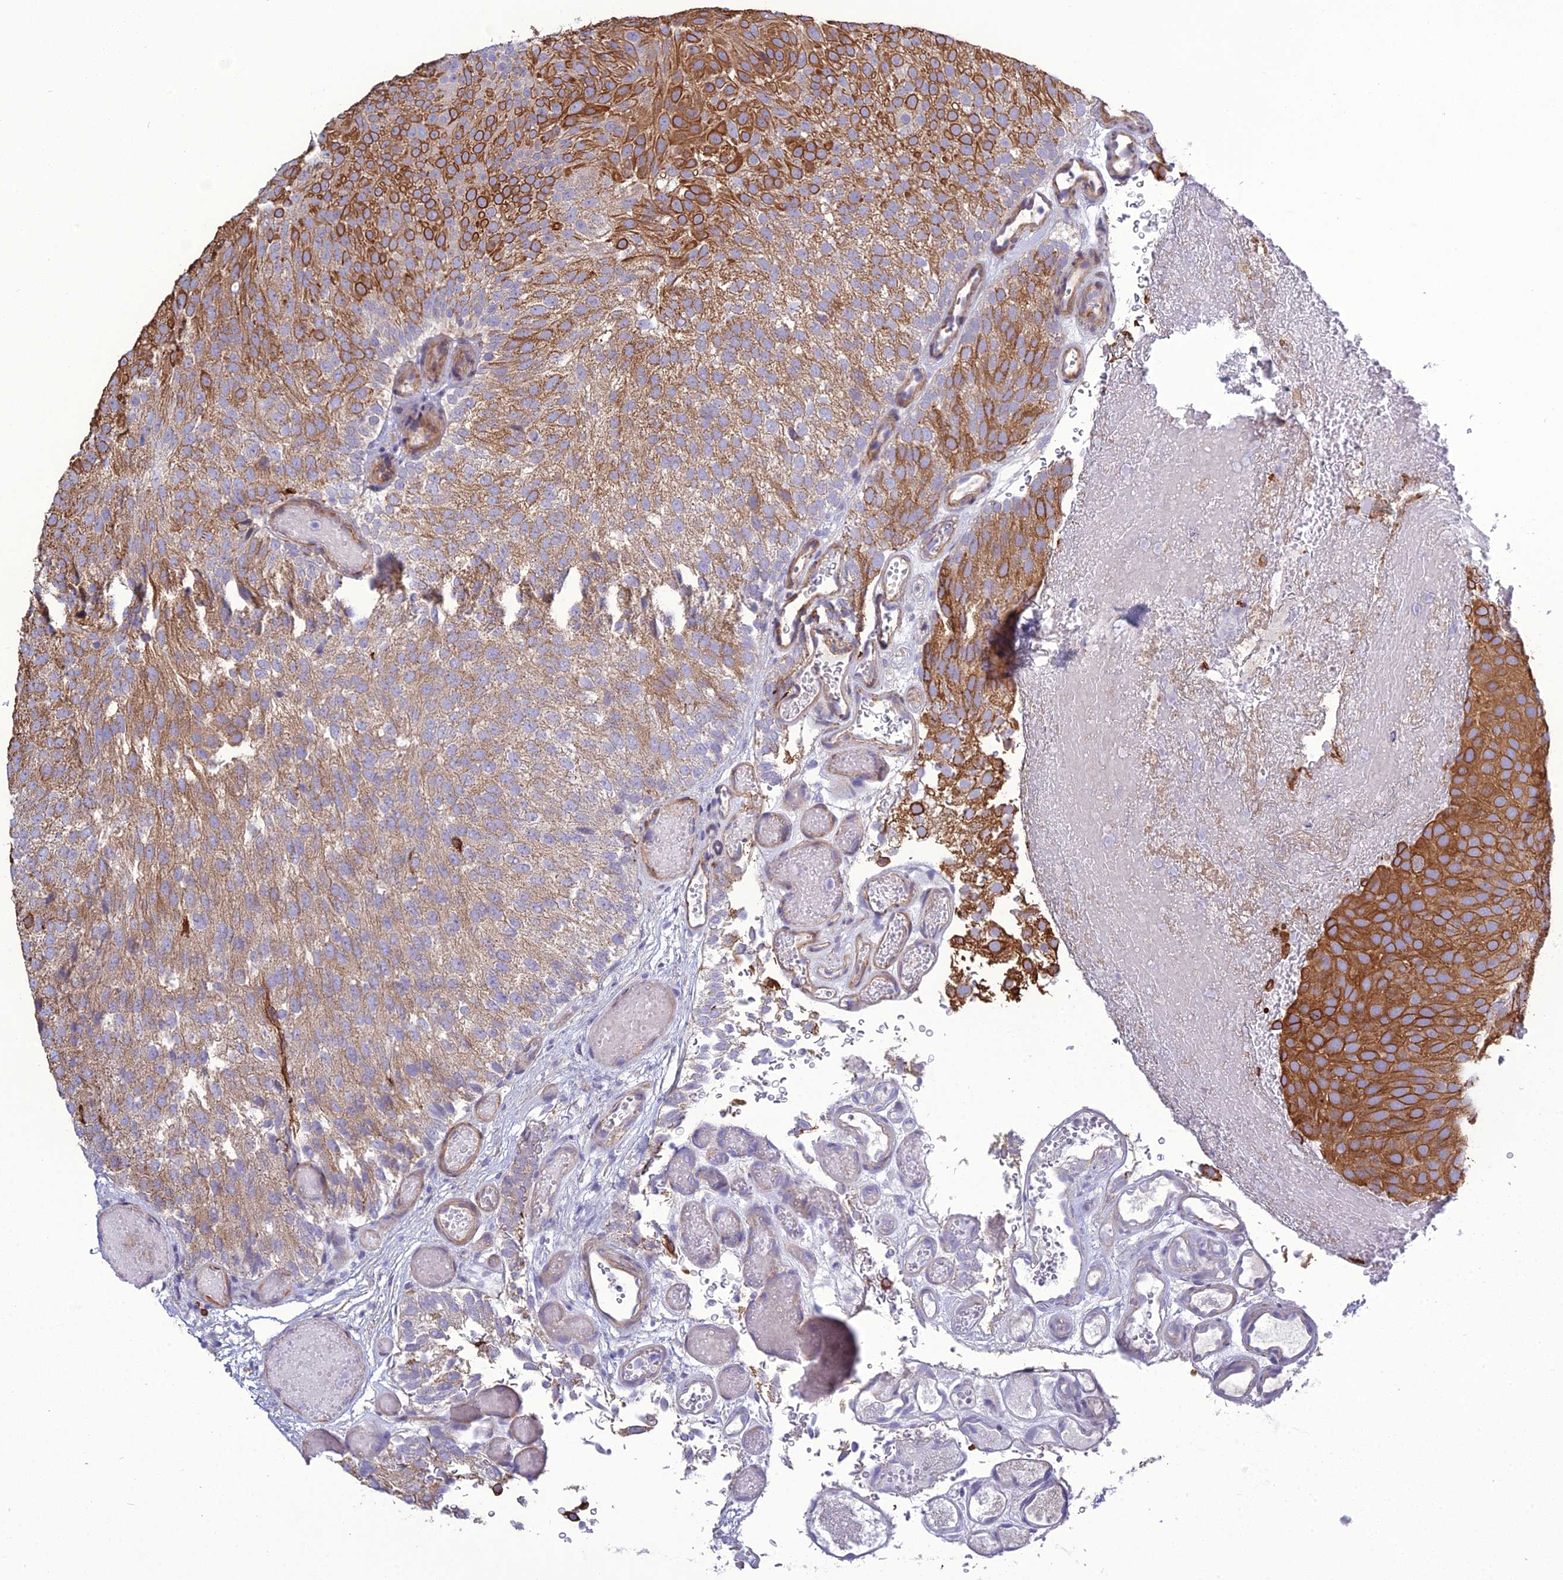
{"staining": {"intensity": "strong", "quantity": "25%-75%", "location": "cytoplasmic/membranous"}, "tissue": "urothelial cancer", "cell_type": "Tumor cells", "image_type": "cancer", "snomed": [{"axis": "morphology", "description": "Urothelial carcinoma, Low grade"}, {"axis": "topography", "description": "Urinary bladder"}], "caption": "This photomicrograph displays immunohistochemistry (IHC) staining of human urothelial cancer, with high strong cytoplasmic/membranous expression in about 25%-75% of tumor cells.", "gene": "LZTS2", "patient": {"sex": "male", "age": 78}}